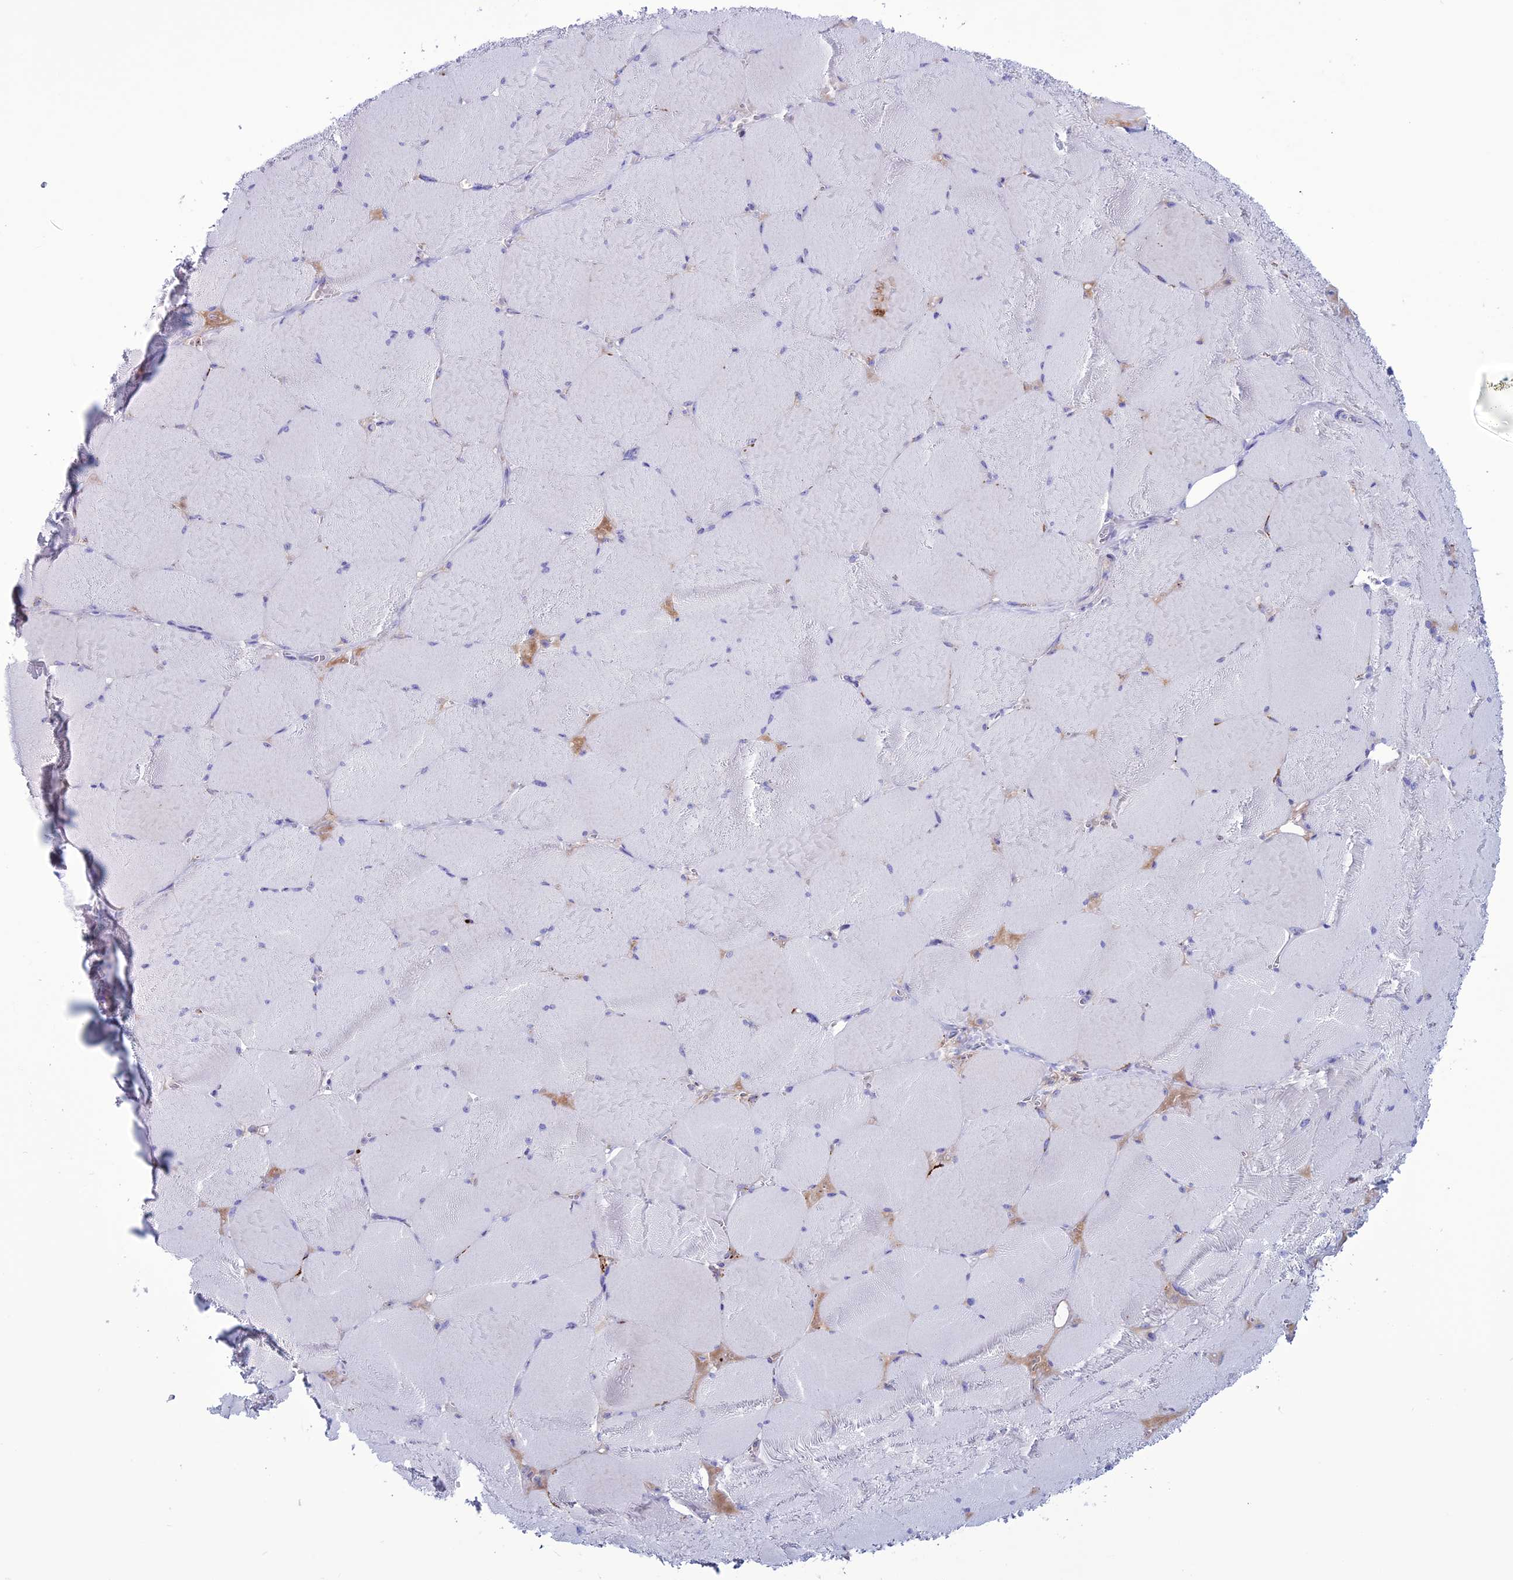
{"staining": {"intensity": "negative", "quantity": "none", "location": "none"}, "tissue": "skeletal muscle", "cell_type": "Myocytes", "image_type": "normal", "snomed": [{"axis": "morphology", "description": "Normal tissue, NOS"}, {"axis": "topography", "description": "Skeletal muscle"}, {"axis": "topography", "description": "Head-Neck"}], "caption": "Immunohistochemistry image of unremarkable skeletal muscle: human skeletal muscle stained with DAB displays no significant protein staining in myocytes.", "gene": "C21orf140", "patient": {"sex": "male", "age": 66}}